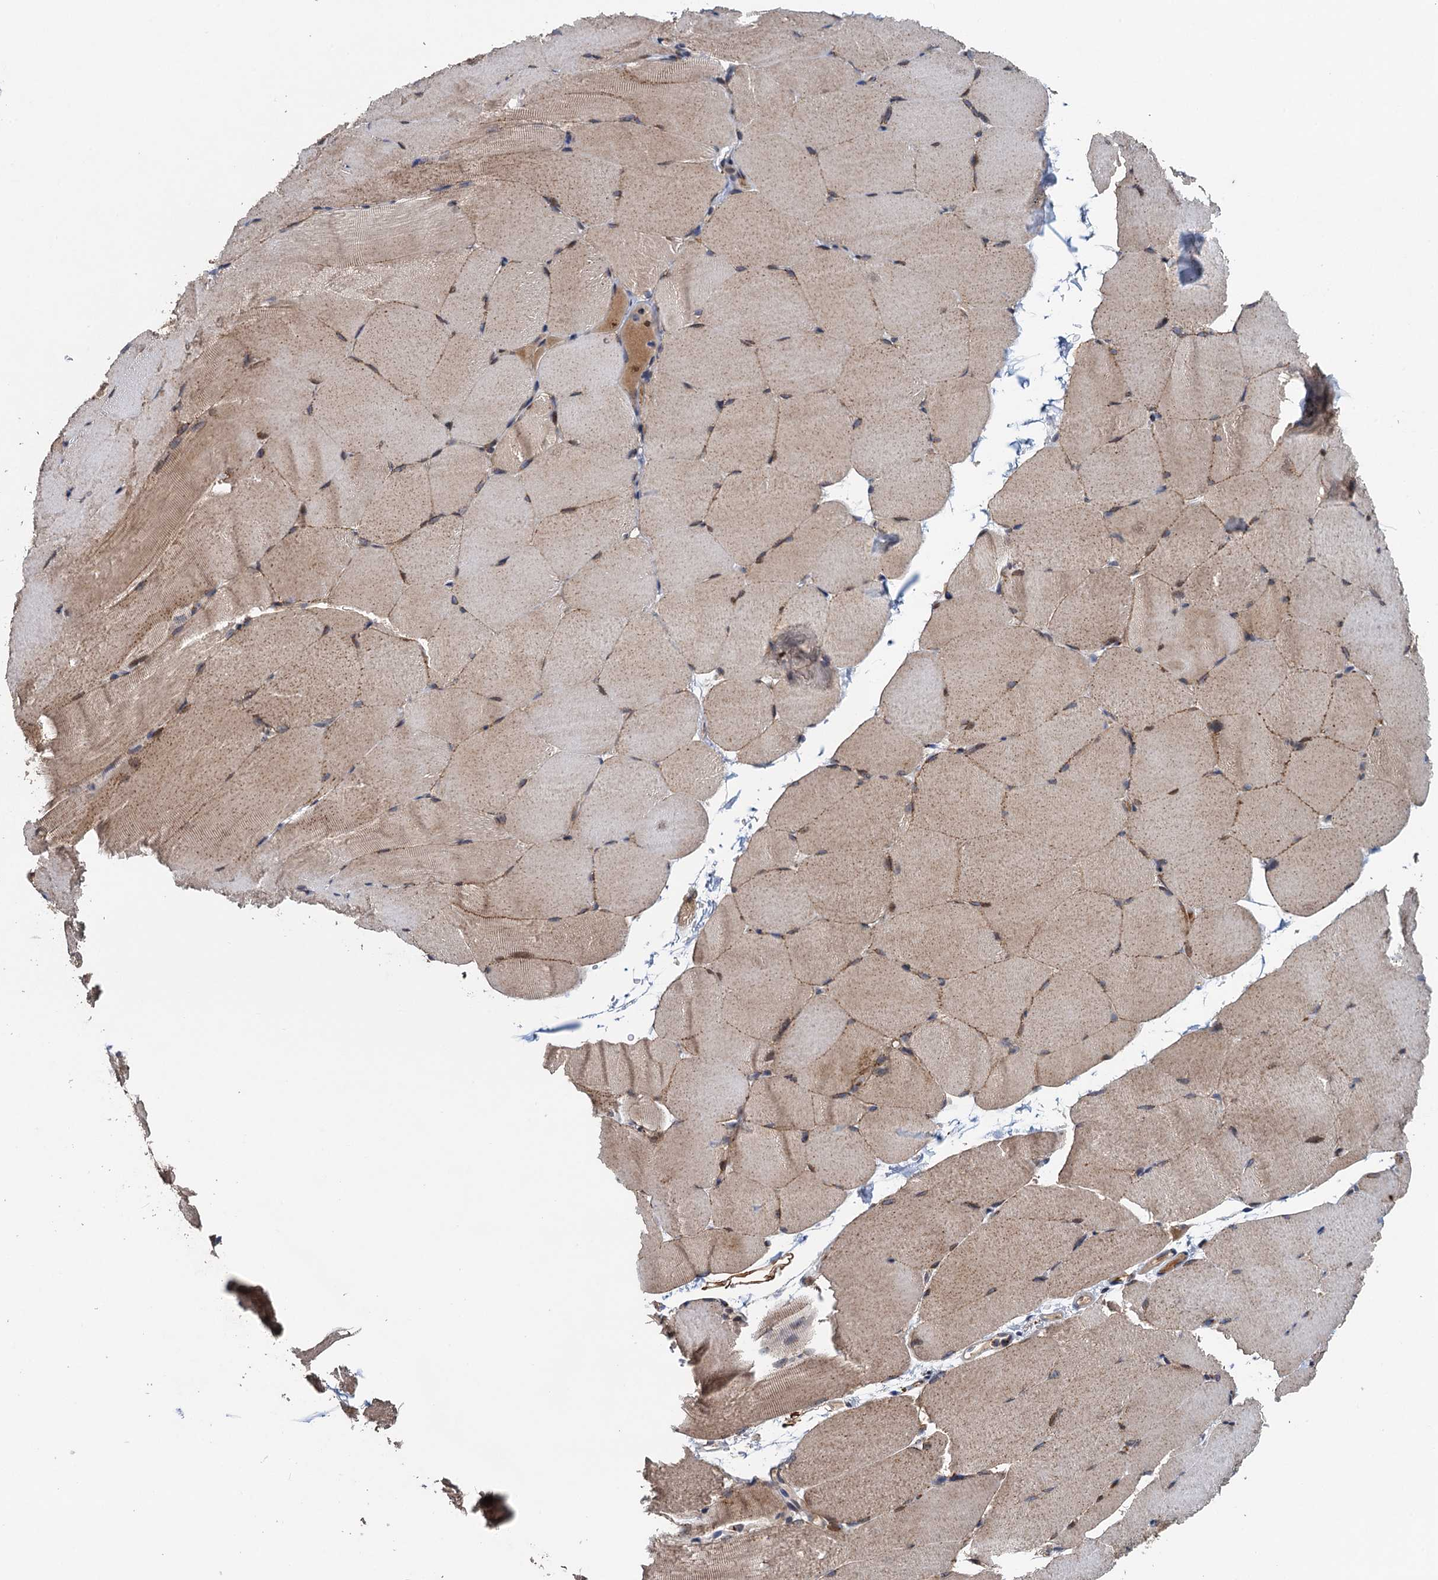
{"staining": {"intensity": "weak", "quantity": "25%-75%", "location": "cytoplasmic/membranous"}, "tissue": "skeletal muscle", "cell_type": "Myocytes", "image_type": "normal", "snomed": [{"axis": "morphology", "description": "Normal tissue, NOS"}, {"axis": "topography", "description": "Skeletal muscle"}, {"axis": "topography", "description": "Parathyroid gland"}], "caption": "Immunohistochemistry of benign skeletal muscle demonstrates low levels of weak cytoplasmic/membranous staining in about 25%-75% of myocytes.", "gene": "NBEA", "patient": {"sex": "female", "age": 37}}